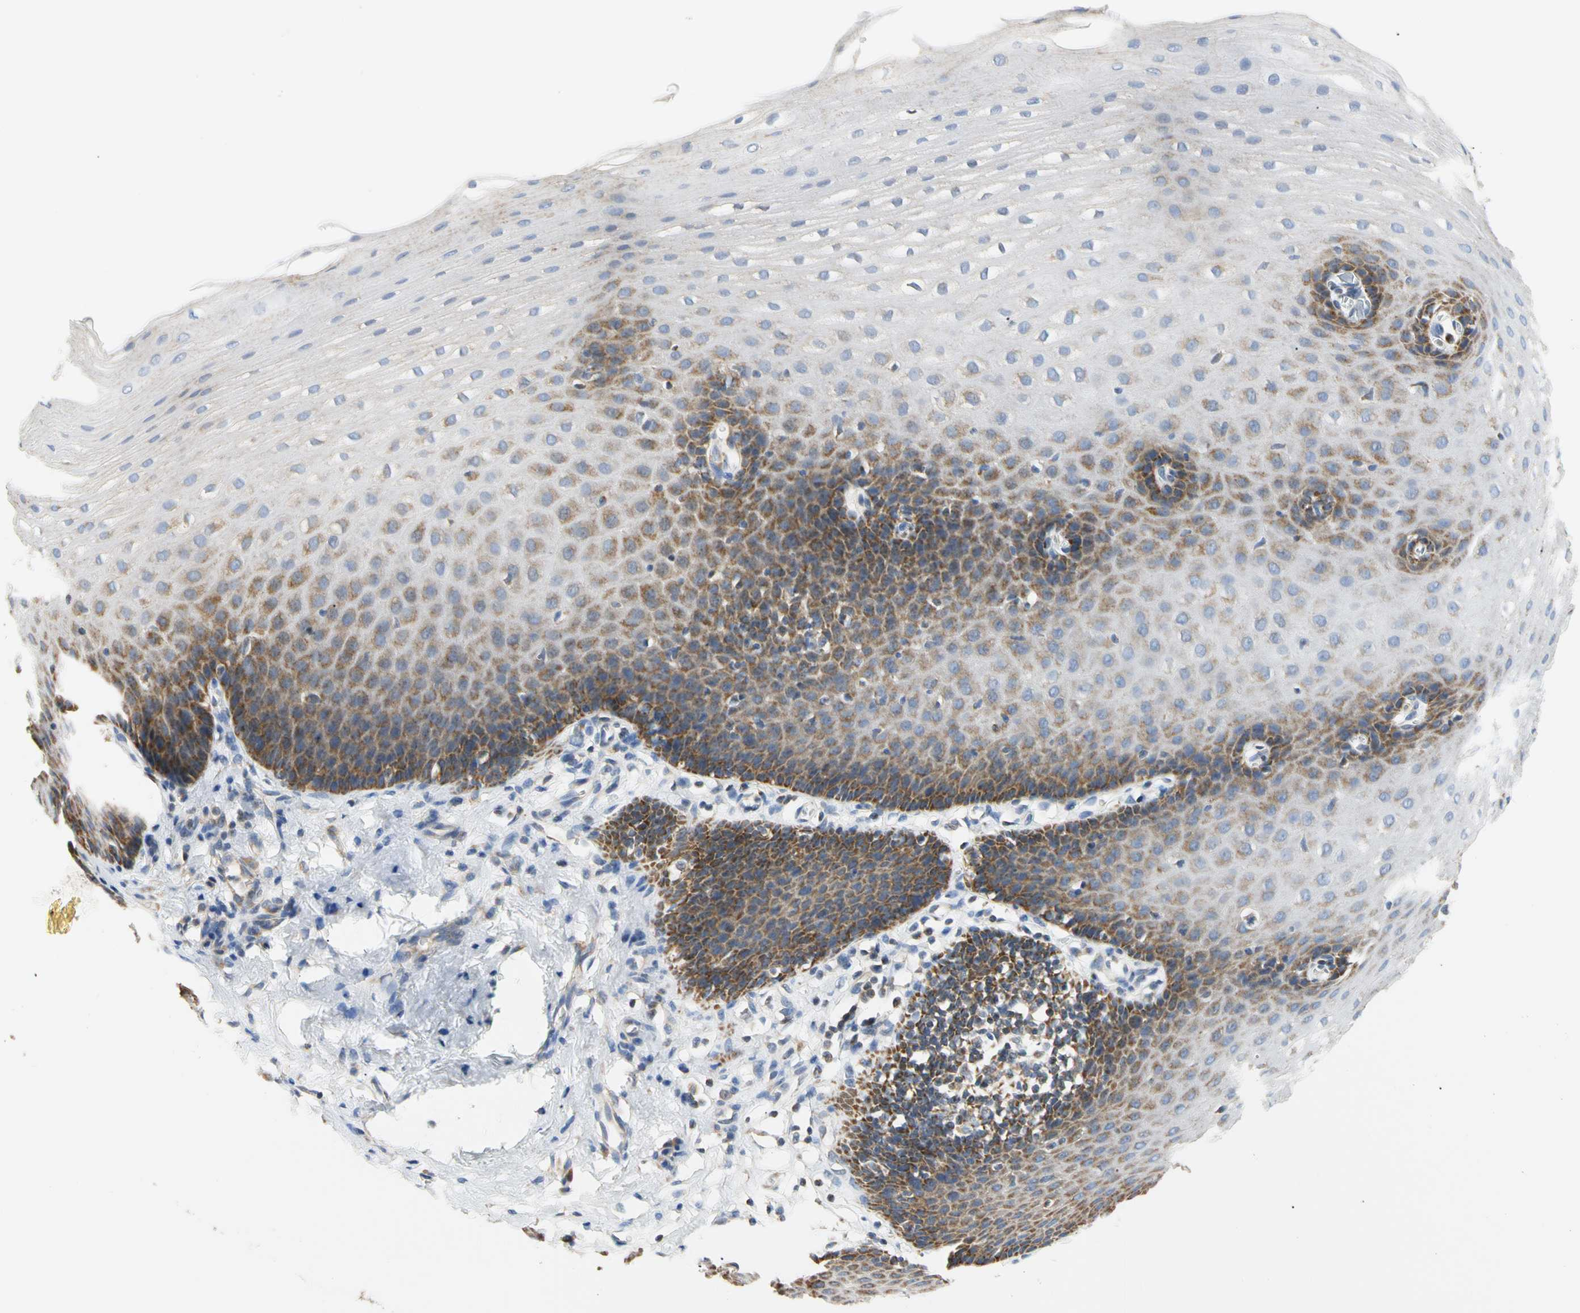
{"staining": {"intensity": "moderate", "quantity": "<25%", "location": "cytoplasmic/membranous"}, "tissue": "esophagus", "cell_type": "Squamous epithelial cells", "image_type": "normal", "snomed": [{"axis": "morphology", "description": "Normal tissue, NOS"}, {"axis": "topography", "description": "Esophagus"}], "caption": "Brown immunohistochemical staining in unremarkable human esophagus reveals moderate cytoplasmic/membranous expression in about <25% of squamous epithelial cells.", "gene": "PLGRKT", "patient": {"sex": "male", "age": 70}}